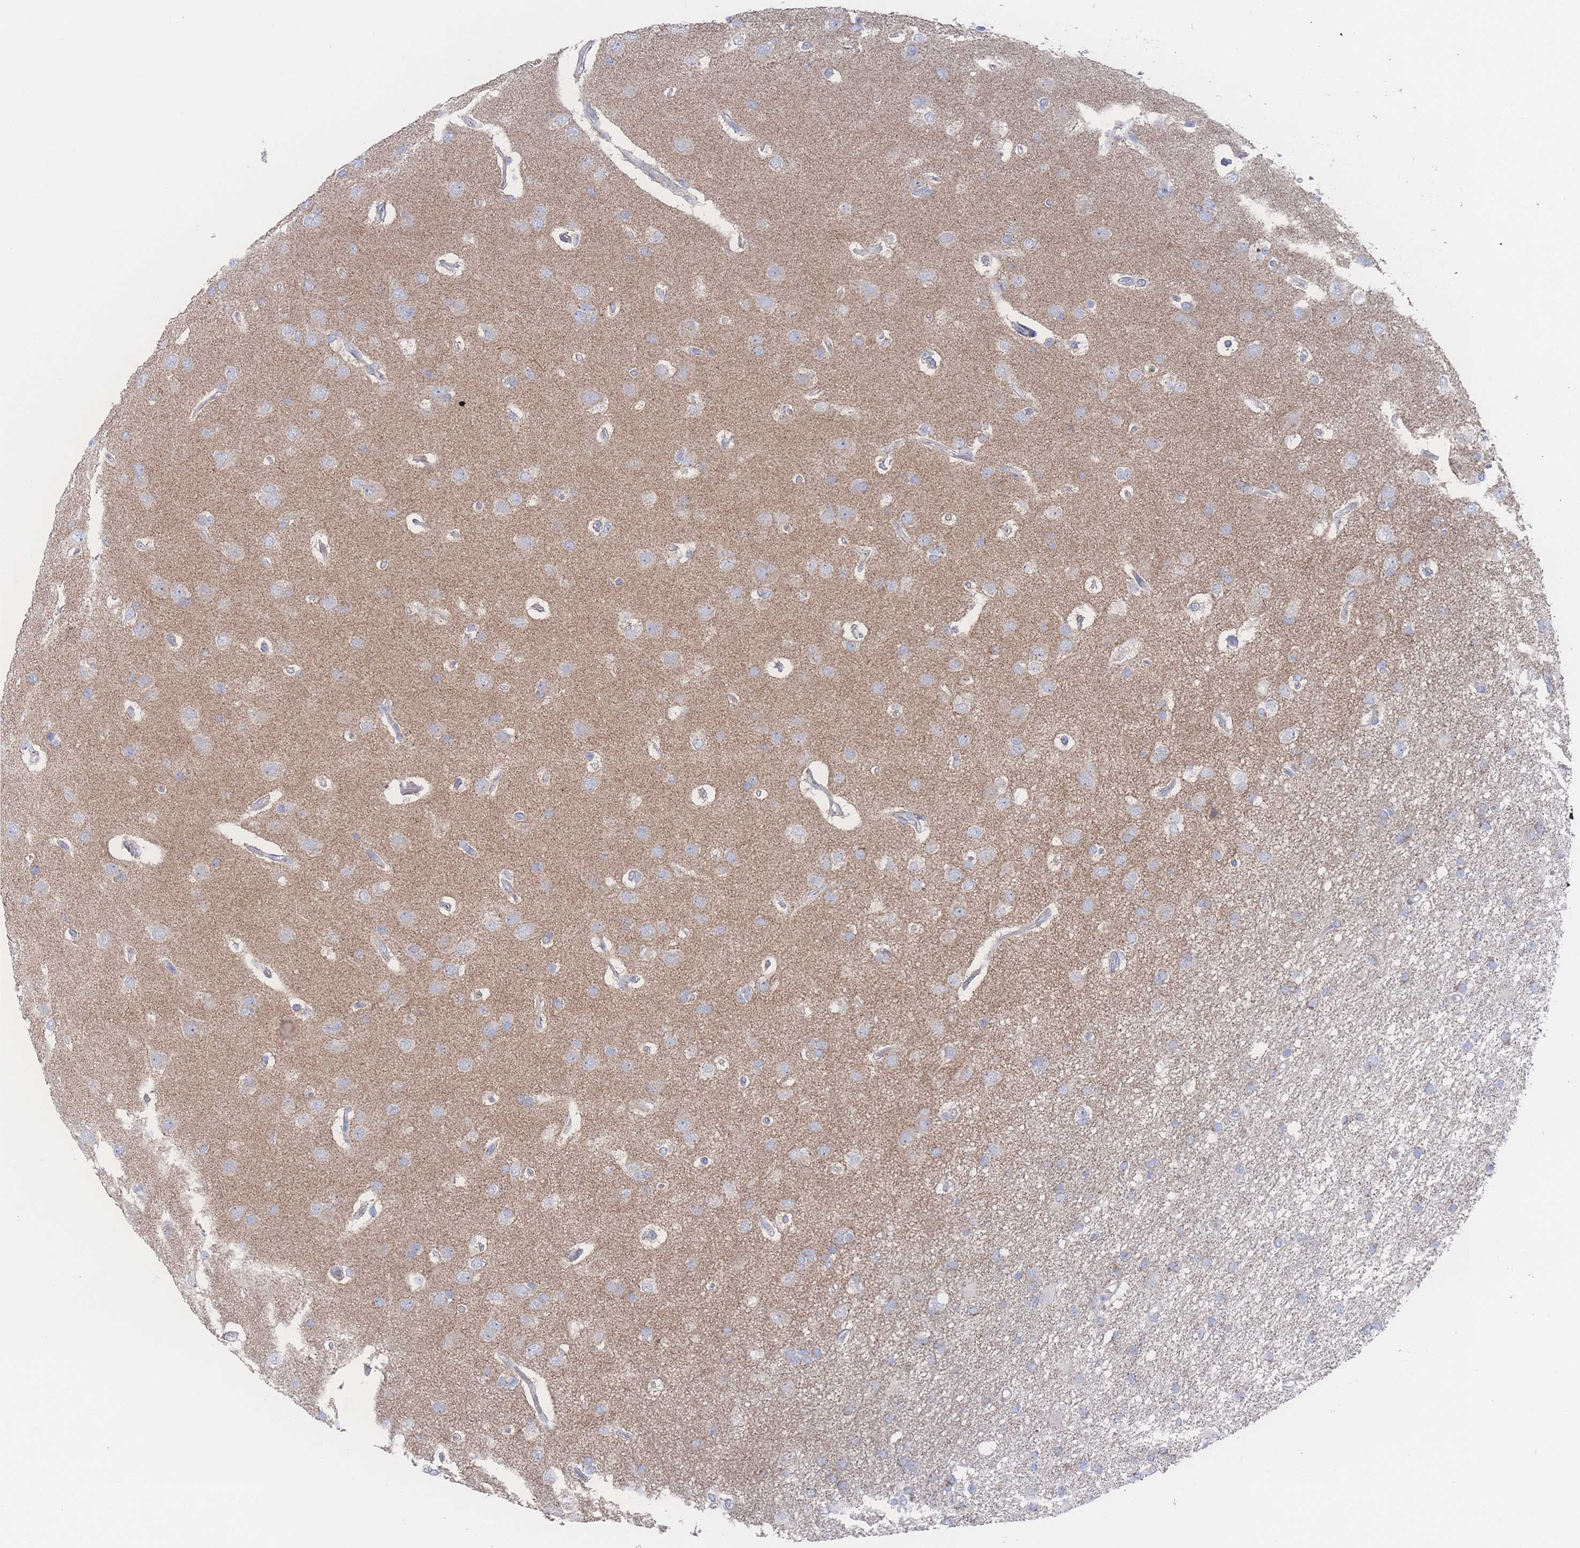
{"staining": {"intensity": "weak", "quantity": "<25%", "location": "cytoplasmic/membranous"}, "tissue": "glioma", "cell_type": "Tumor cells", "image_type": "cancer", "snomed": [{"axis": "morphology", "description": "Glioma, malignant, High grade"}, {"axis": "topography", "description": "Brain"}], "caption": "This is an immunohistochemistry (IHC) histopathology image of human glioma. There is no staining in tumor cells.", "gene": "SNPH", "patient": {"sex": "male", "age": 77}}